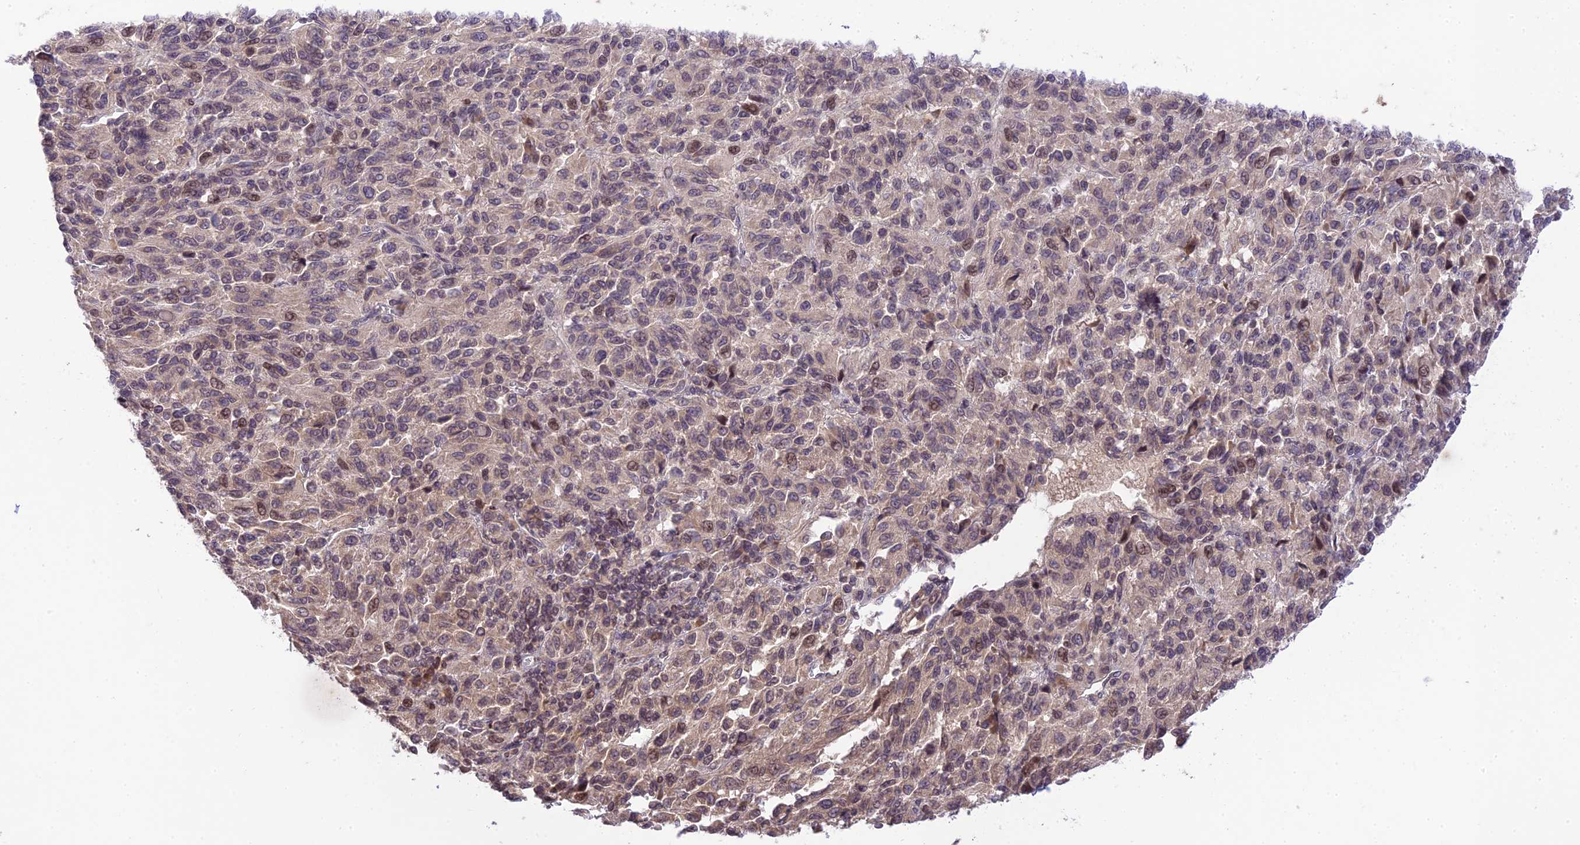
{"staining": {"intensity": "weak", "quantity": "25%-75%", "location": "cytoplasmic/membranous,nuclear"}, "tissue": "melanoma", "cell_type": "Tumor cells", "image_type": "cancer", "snomed": [{"axis": "morphology", "description": "Malignant melanoma, Metastatic site"}, {"axis": "topography", "description": "Lung"}], "caption": "Immunohistochemistry (IHC) (DAB) staining of melanoma reveals weak cytoplasmic/membranous and nuclear protein positivity in about 25%-75% of tumor cells.", "gene": "TEKT1", "patient": {"sex": "male", "age": 64}}